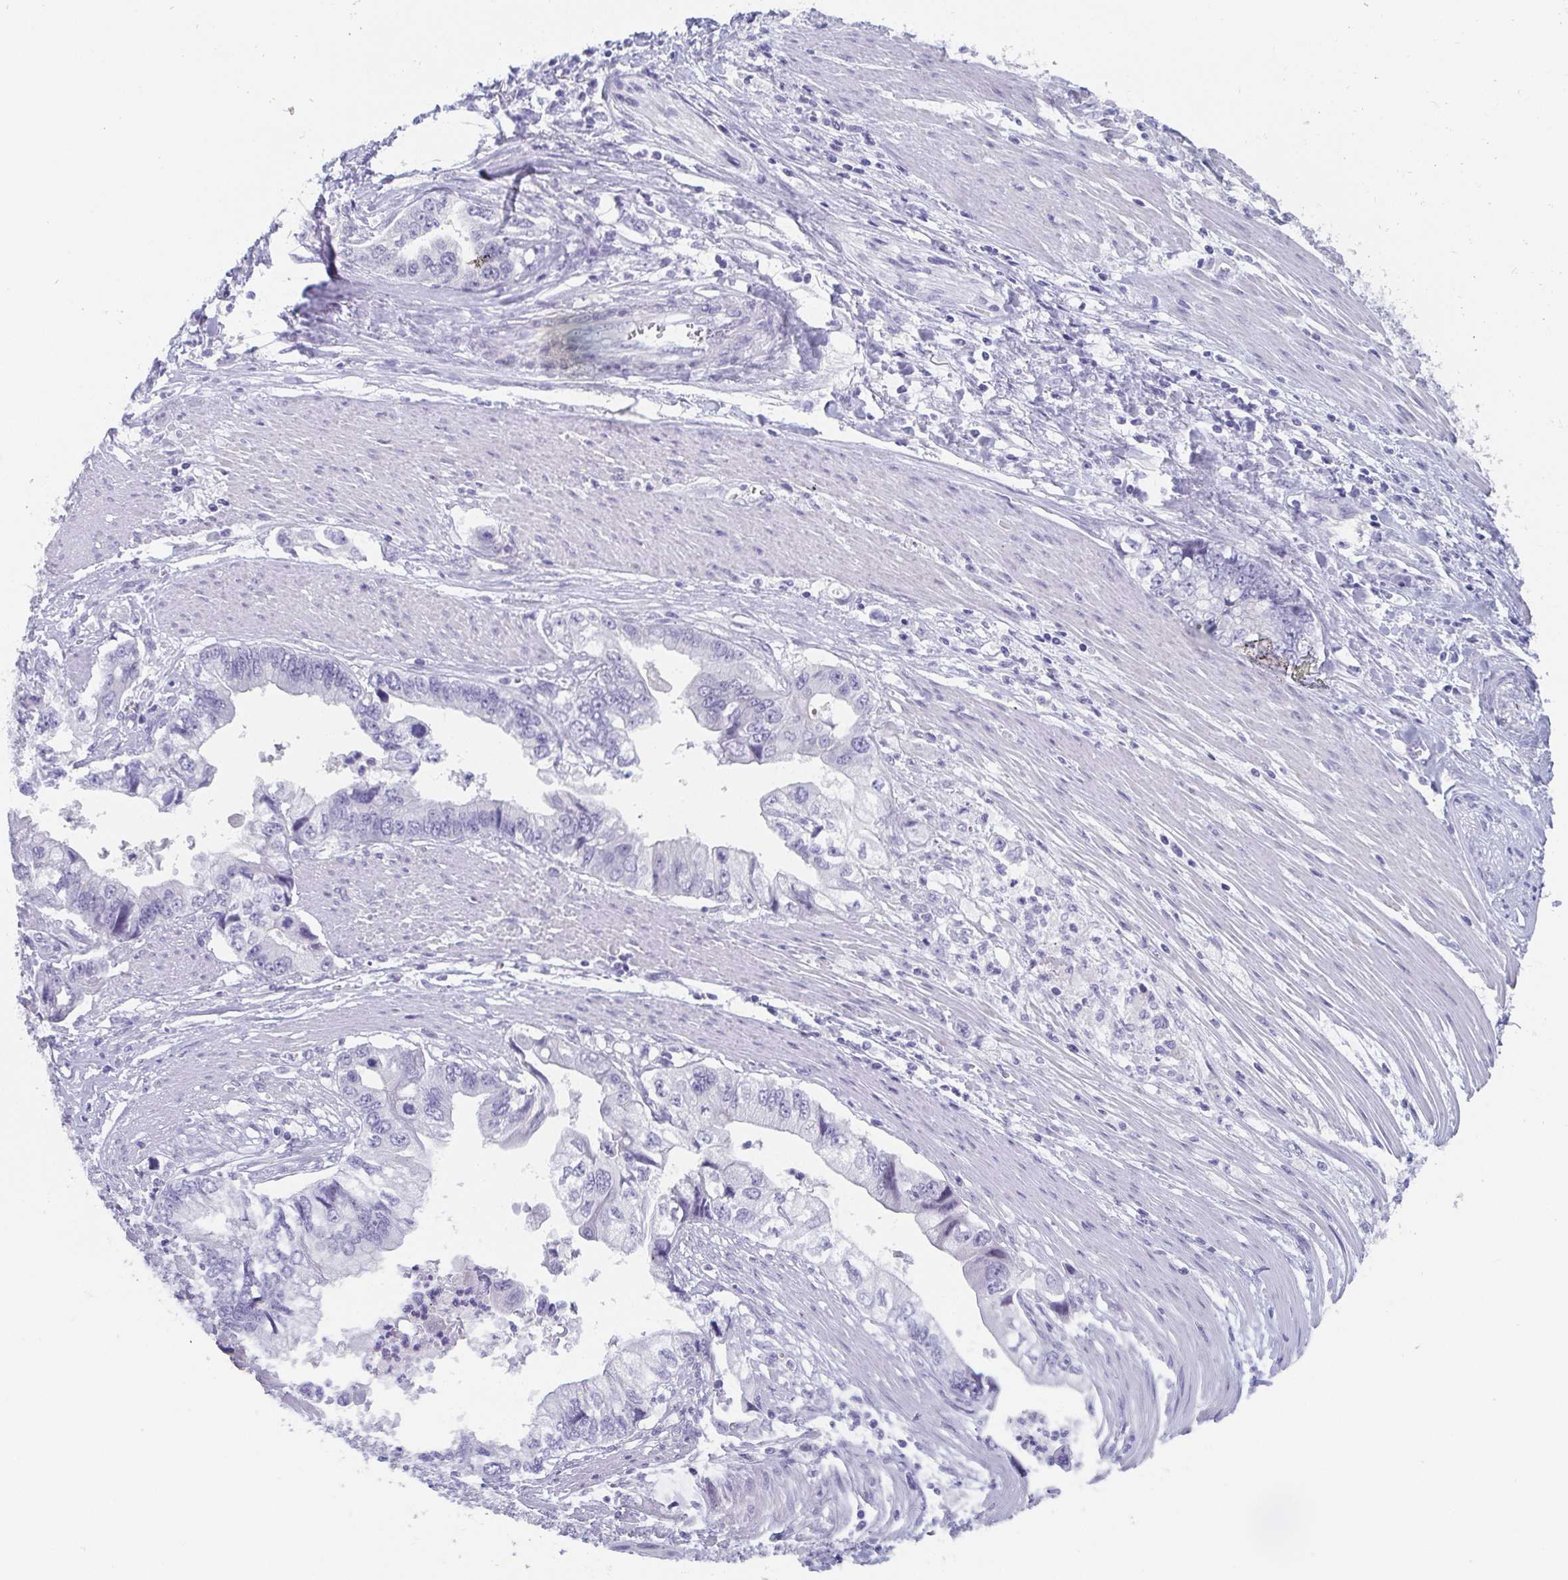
{"staining": {"intensity": "negative", "quantity": "none", "location": "none"}, "tissue": "stomach cancer", "cell_type": "Tumor cells", "image_type": "cancer", "snomed": [{"axis": "morphology", "description": "Adenocarcinoma, NOS"}, {"axis": "topography", "description": "Pancreas"}, {"axis": "topography", "description": "Stomach, upper"}], "caption": "An image of human stomach cancer is negative for staining in tumor cells.", "gene": "DYDC2", "patient": {"sex": "male", "age": 77}}